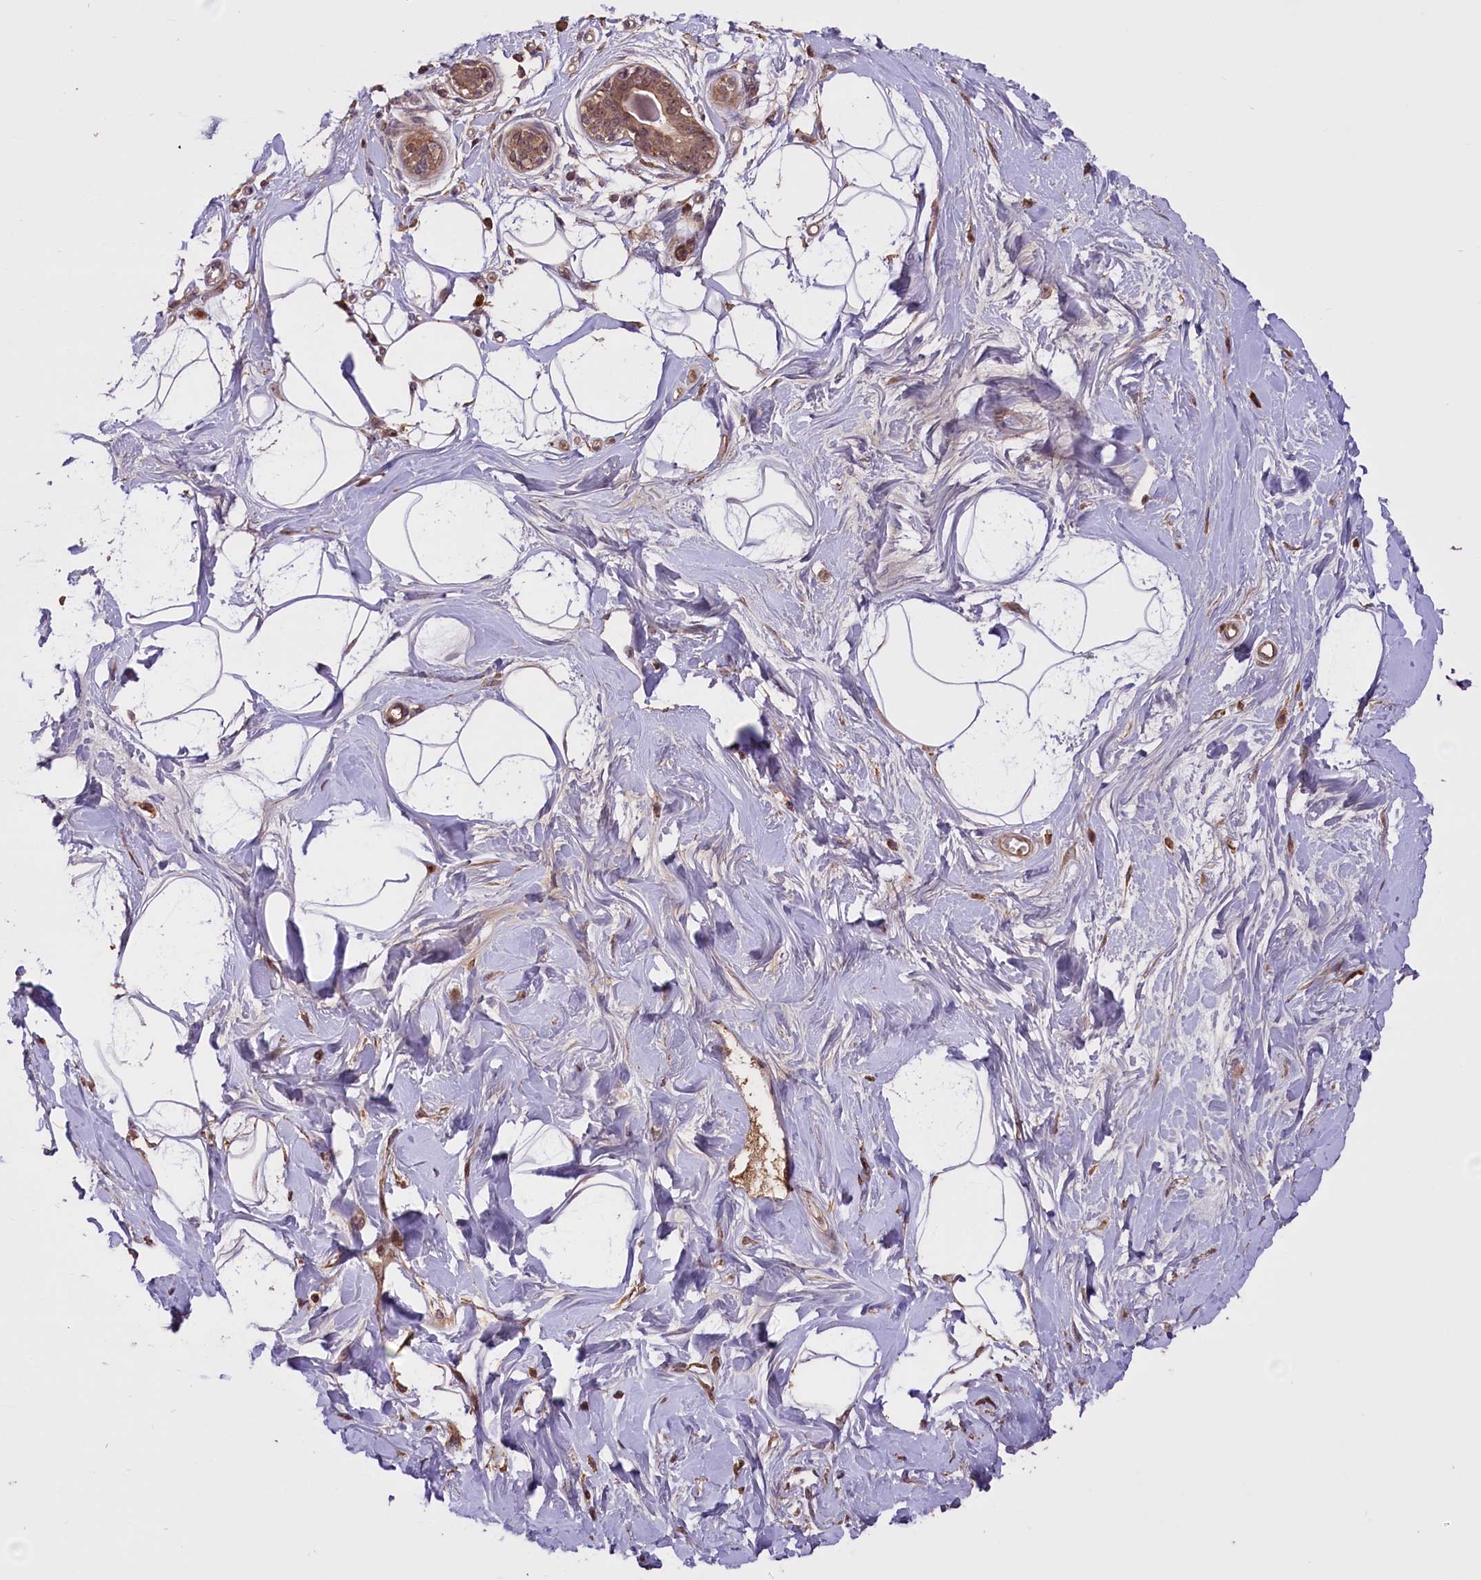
{"staining": {"intensity": "weak", "quantity": ">75%", "location": "cytoplasmic/membranous,nuclear"}, "tissue": "breast", "cell_type": "Adipocytes", "image_type": "normal", "snomed": [{"axis": "morphology", "description": "Normal tissue, NOS"}, {"axis": "topography", "description": "Breast"}], "caption": "DAB immunohistochemical staining of normal breast exhibits weak cytoplasmic/membranous,nuclear protein positivity in approximately >75% of adipocytes.", "gene": "ENHO", "patient": {"sex": "female", "age": 45}}